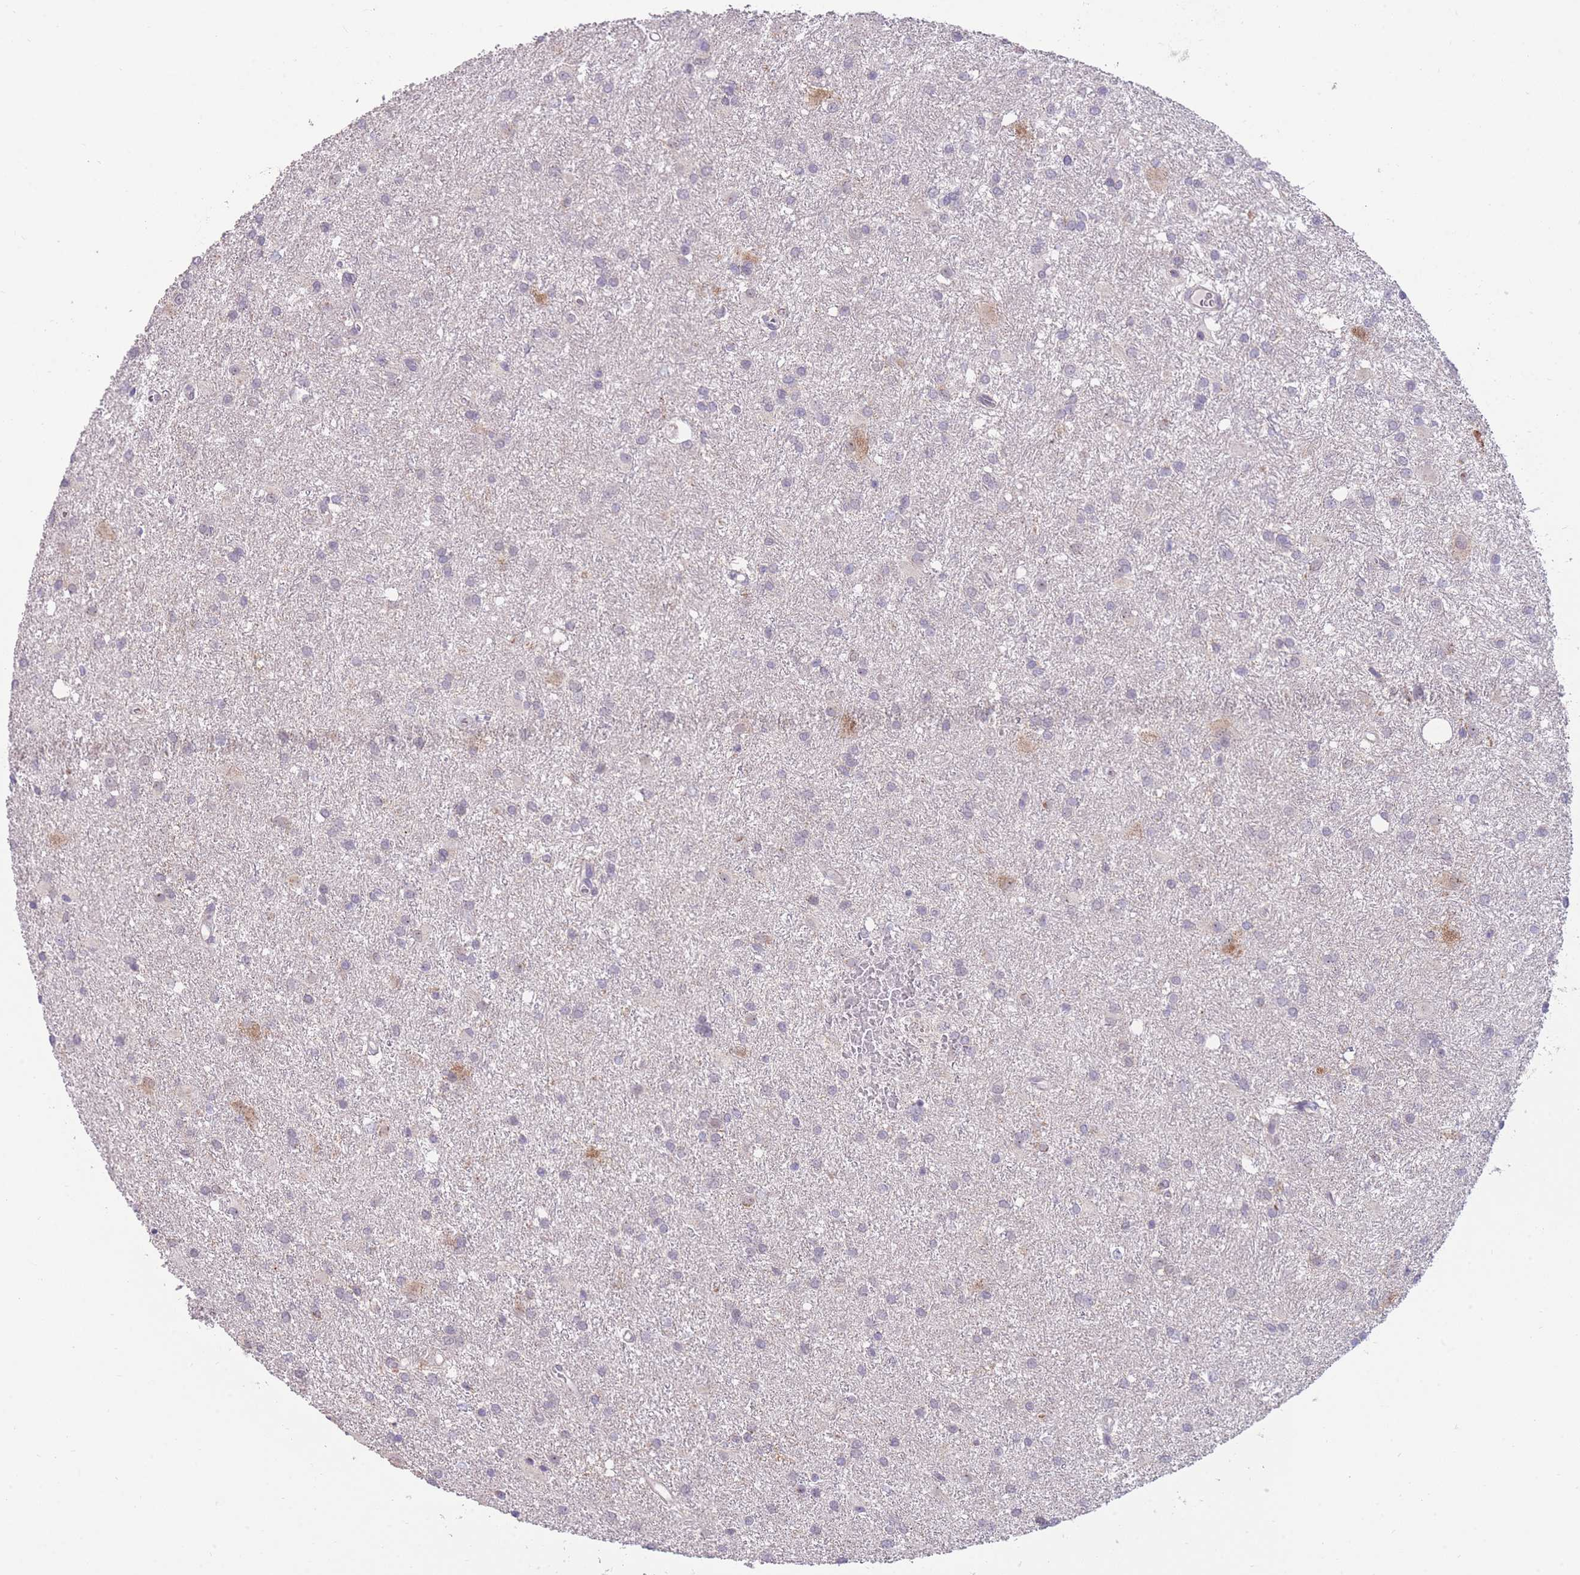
{"staining": {"intensity": "negative", "quantity": "none", "location": "none"}, "tissue": "glioma", "cell_type": "Tumor cells", "image_type": "cancer", "snomed": [{"axis": "morphology", "description": "Glioma, malignant, High grade"}, {"axis": "topography", "description": "Brain"}], "caption": "High-grade glioma (malignant) stained for a protein using immunohistochemistry shows no staining tumor cells.", "gene": "MCIDAS", "patient": {"sex": "female", "age": 50}}